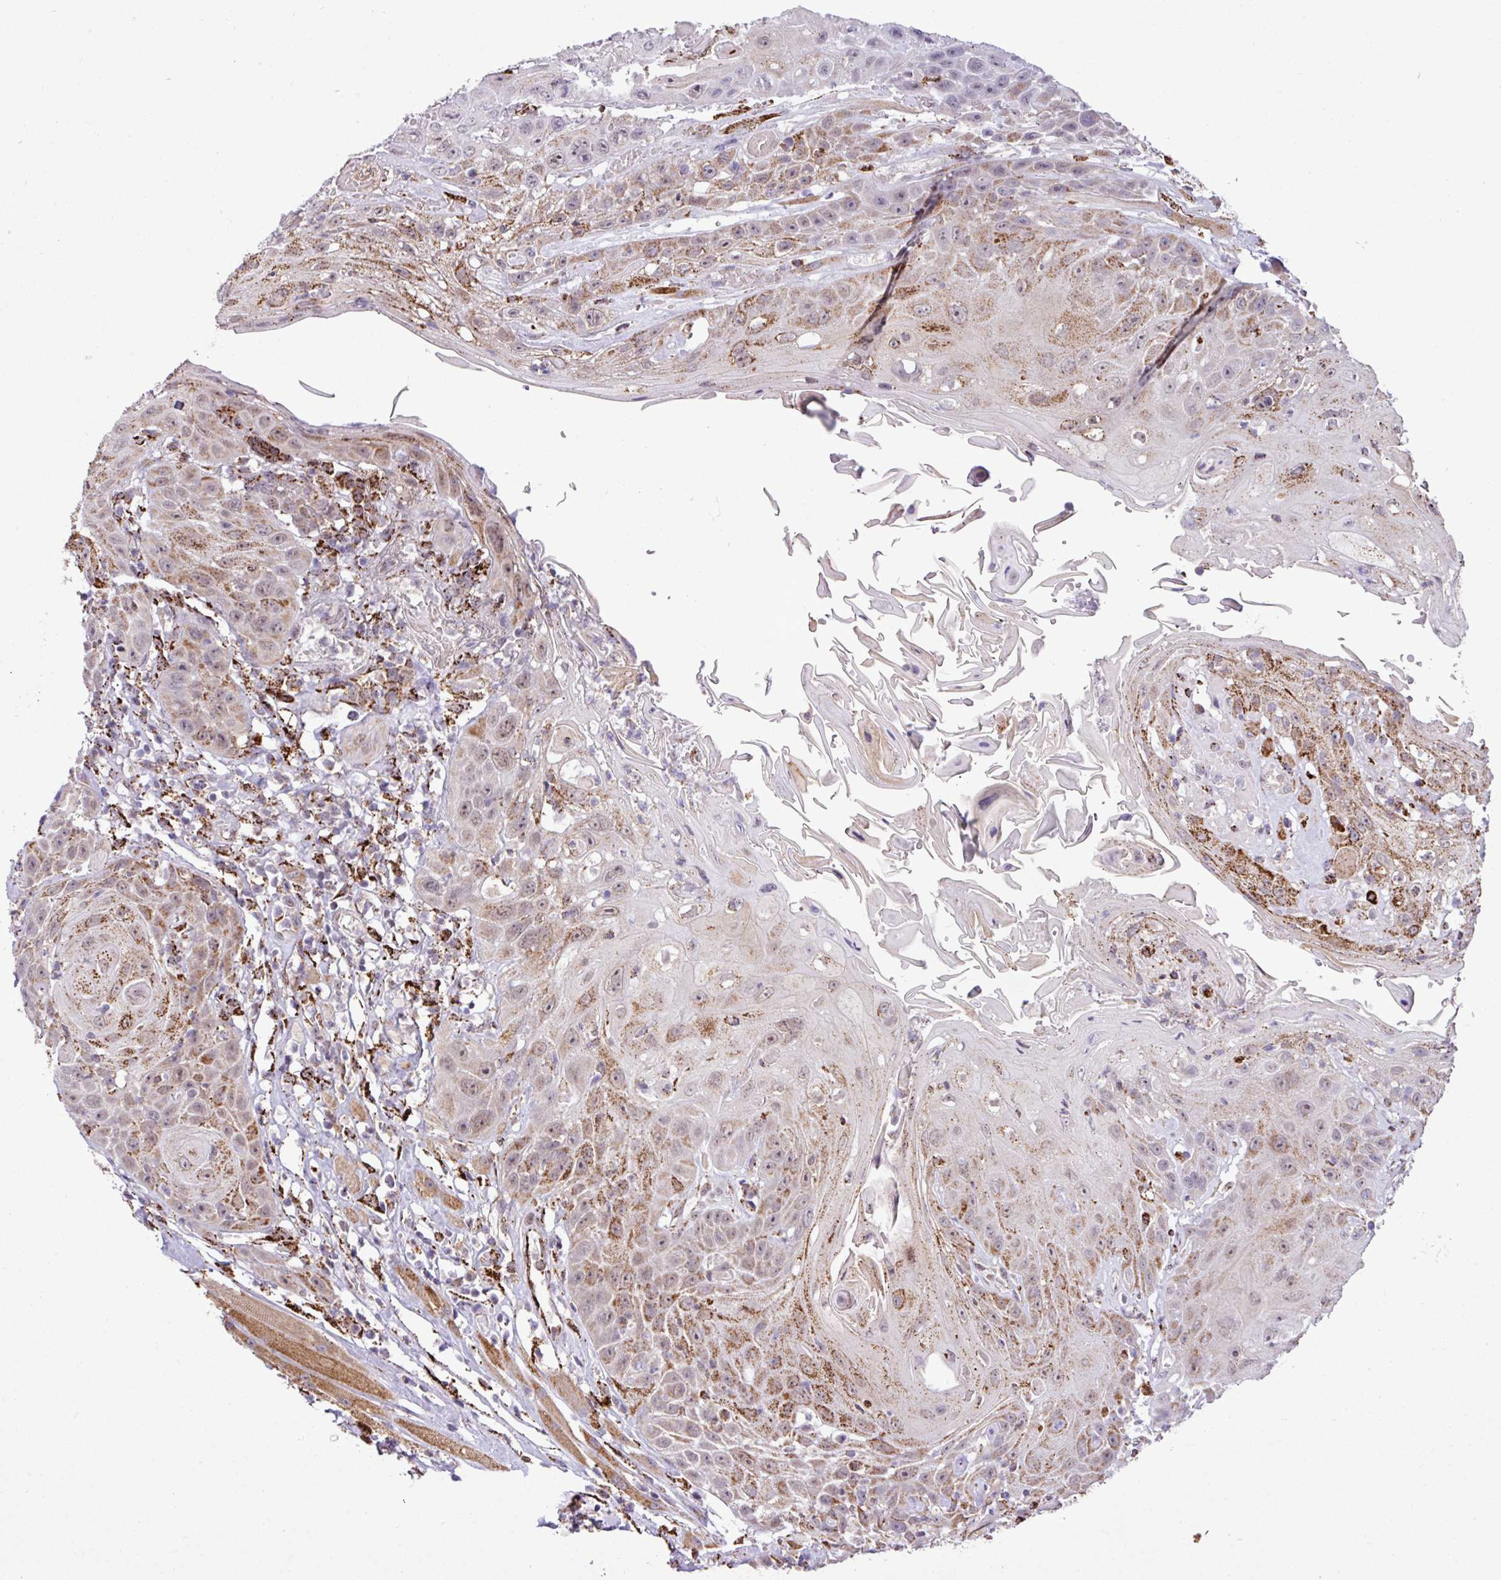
{"staining": {"intensity": "moderate", "quantity": "25%-75%", "location": "cytoplasmic/membranous"}, "tissue": "head and neck cancer", "cell_type": "Tumor cells", "image_type": "cancer", "snomed": [{"axis": "morphology", "description": "Squamous cell carcinoma, NOS"}, {"axis": "topography", "description": "Head-Neck"}], "caption": "Protein analysis of head and neck cancer (squamous cell carcinoma) tissue reveals moderate cytoplasmic/membranous staining in approximately 25%-75% of tumor cells.", "gene": "SGPP1", "patient": {"sex": "female", "age": 59}}